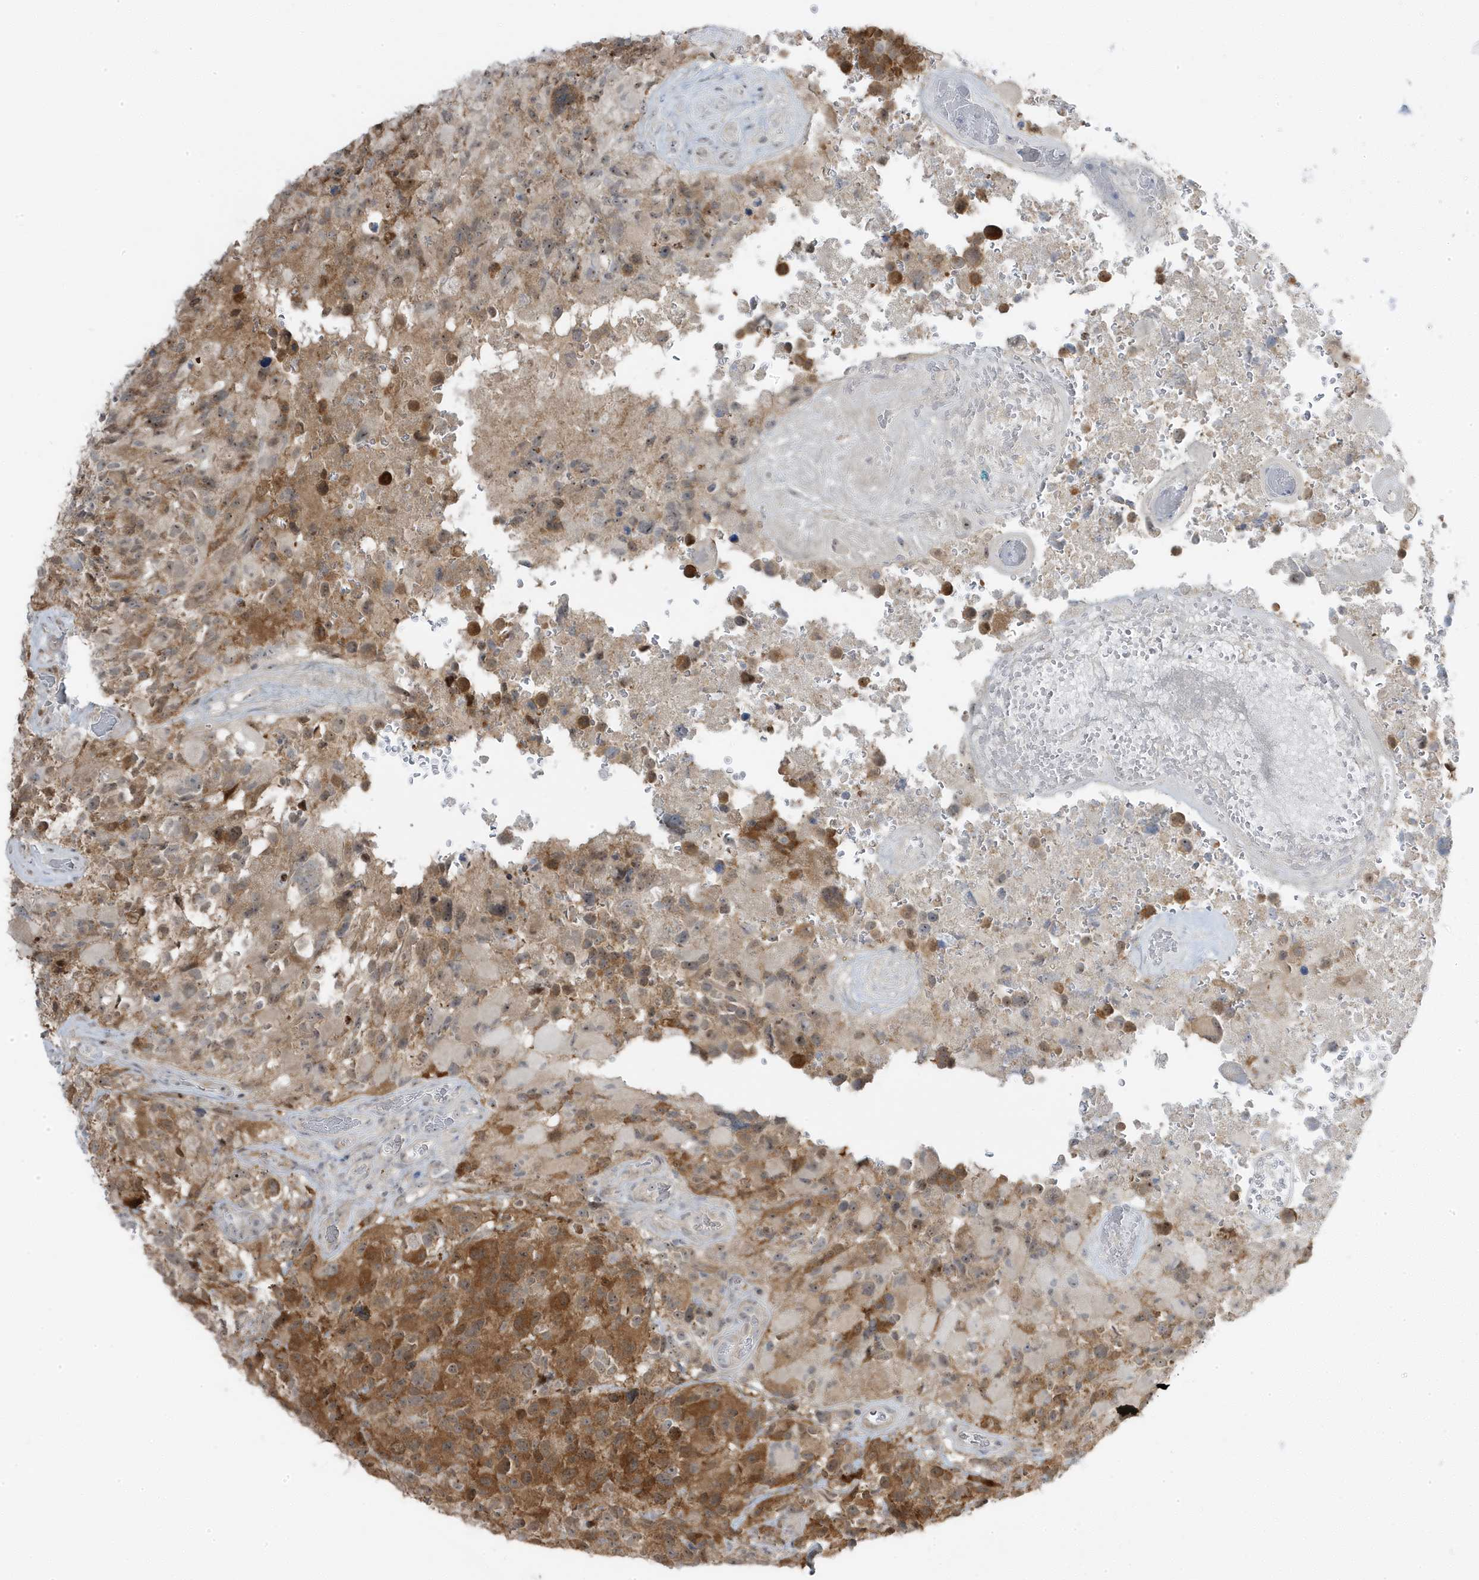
{"staining": {"intensity": "moderate", "quantity": "25%-75%", "location": "cytoplasmic/membranous"}, "tissue": "glioma", "cell_type": "Tumor cells", "image_type": "cancer", "snomed": [{"axis": "morphology", "description": "Glioma, malignant, High grade"}, {"axis": "topography", "description": "Brain"}], "caption": "A brown stain shows moderate cytoplasmic/membranous staining of a protein in malignant high-grade glioma tumor cells. The protein is shown in brown color, while the nuclei are stained blue.", "gene": "TSEN15", "patient": {"sex": "male", "age": 69}}